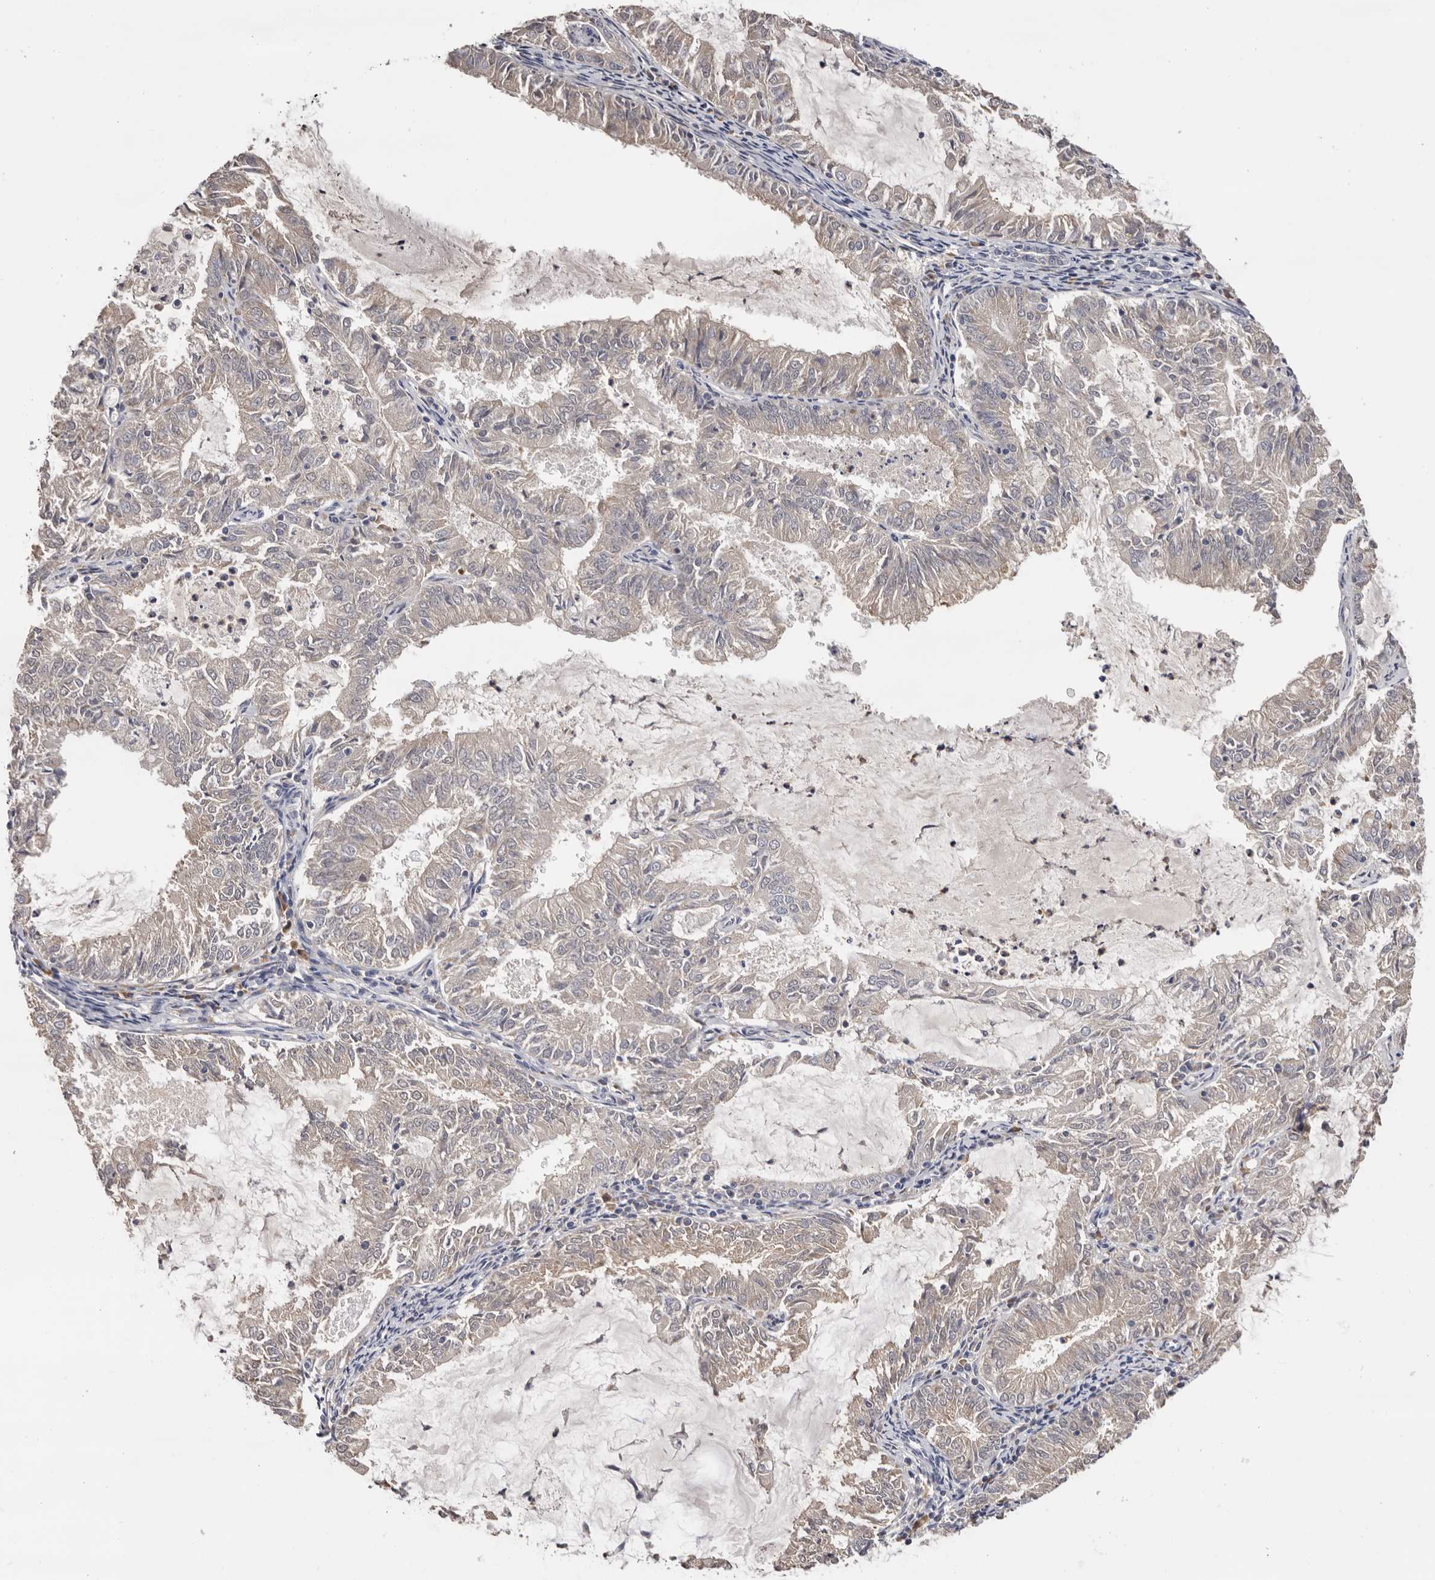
{"staining": {"intensity": "weak", "quantity": ">75%", "location": "cytoplasmic/membranous"}, "tissue": "endometrial cancer", "cell_type": "Tumor cells", "image_type": "cancer", "snomed": [{"axis": "morphology", "description": "Adenocarcinoma, NOS"}, {"axis": "topography", "description": "Endometrium"}], "caption": "Human adenocarcinoma (endometrial) stained with a protein marker reveals weak staining in tumor cells.", "gene": "KIF2B", "patient": {"sex": "female", "age": 57}}